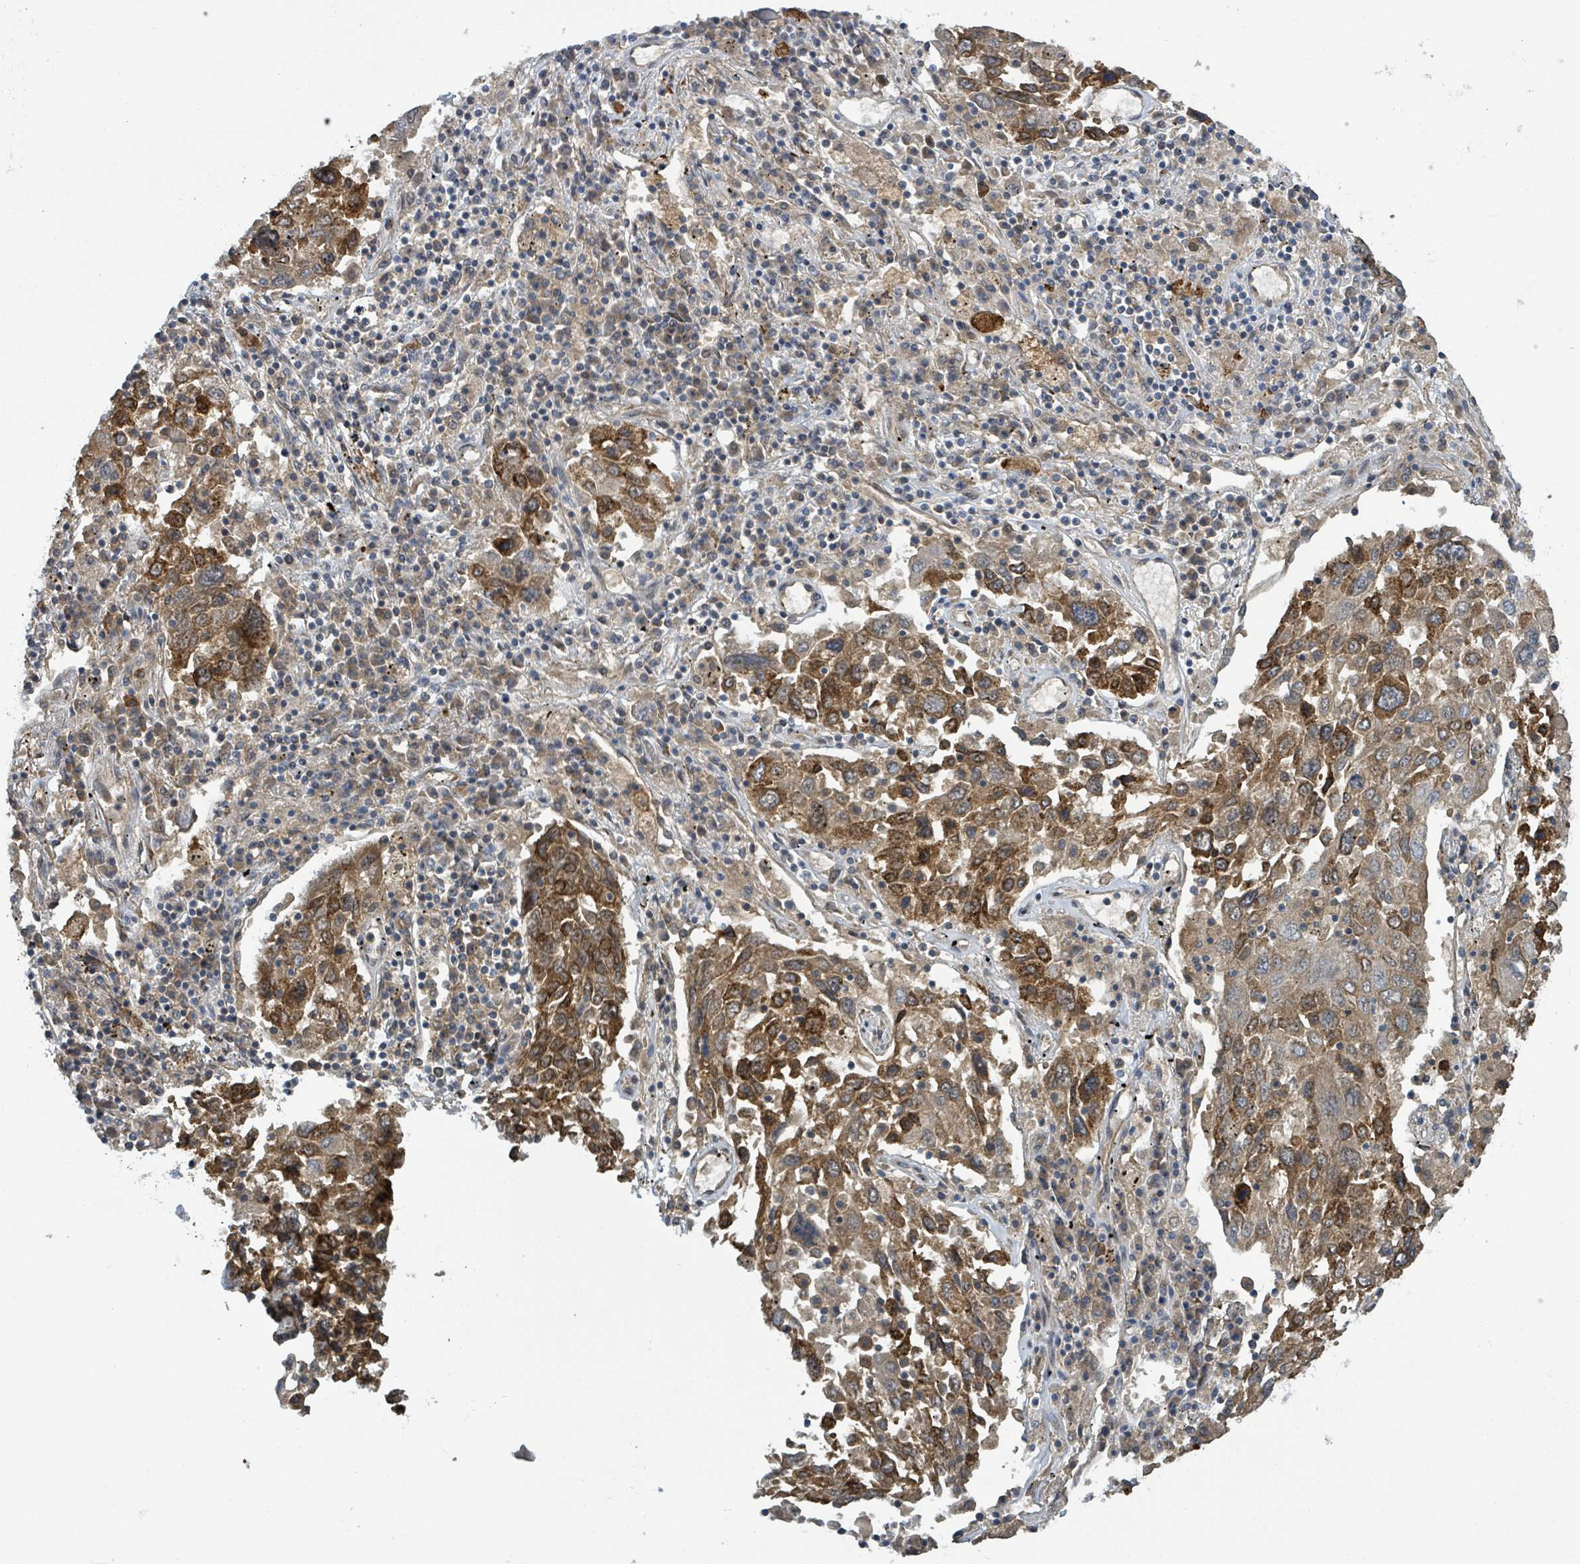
{"staining": {"intensity": "strong", "quantity": ">75%", "location": "cytoplasmic/membranous"}, "tissue": "lung cancer", "cell_type": "Tumor cells", "image_type": "cancer", "snomed": [{"axis": "morphology", "description": "Squamous cell carcinoma, NOS"}, {"axis": "topography", "description": "Lung"}], "caption": "Squamous cell carcinoma (lung) was stained to show a protein in brown. There is high levels of strong cytoplasmic/membranous expression in approximately >75% of tumor cells. Nuclei are stained in blue.", "gene": "CCDC121", "patient": {"sex": "male", "age": 65}}